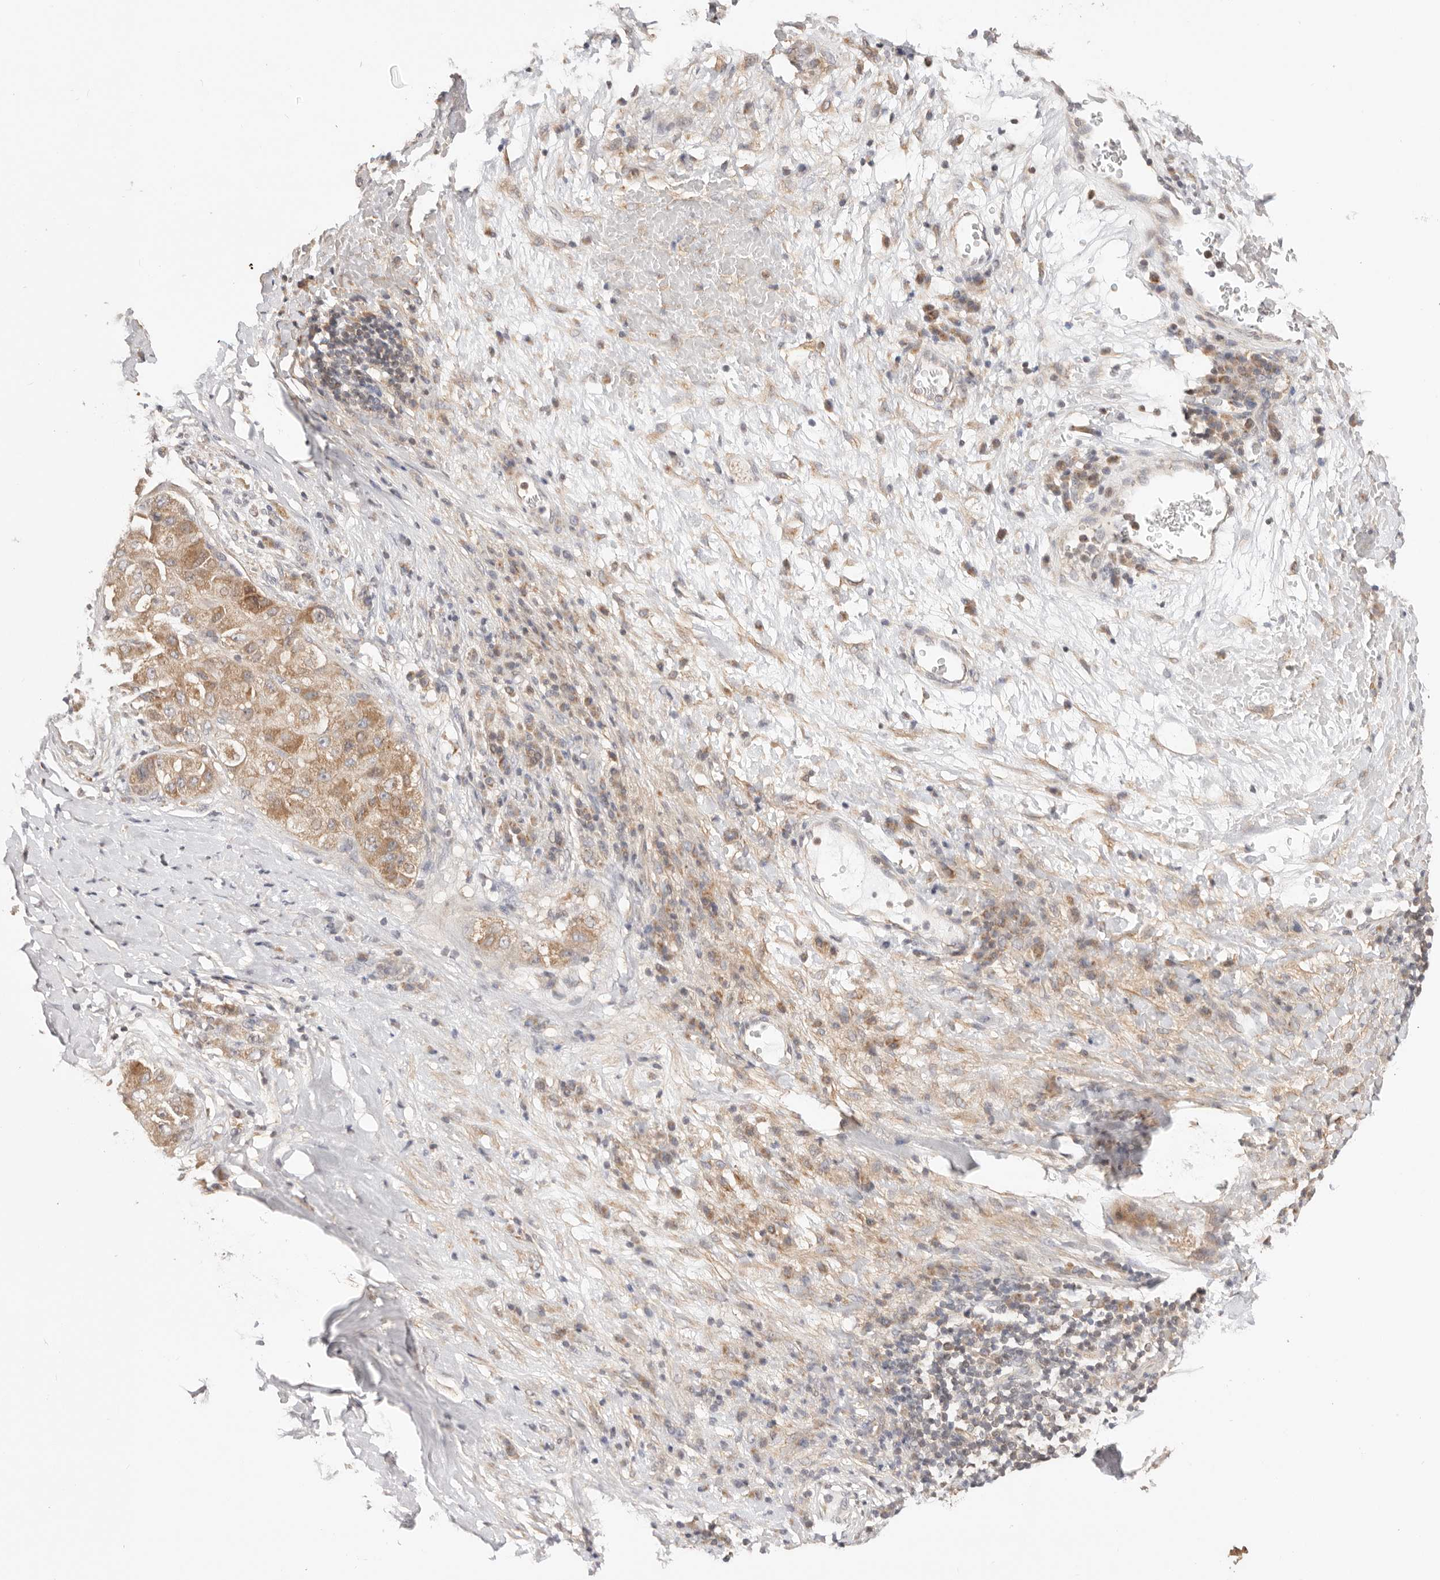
{"staining": {"intensity": "moderate", "quantity": ">75%", "location": "cytoplasmic/membranous"}, "tissue": "liver cancer", "cell_type": "Tumor cells", "image_type": "cancer", "snomed": [{"axis": "morphology", "description": "Carcinoma, Hepatocellular, NOS"}, {"axis": "topography", "description": "Liver"}], "caption": "IHC (DAB) staining of human liver hepatocellular carcinoma exhibits moderate cytoplasmic/membranous protein staining in approximately >75% of tumor cells. Using DAB (brown) and hematoxylin (blue) stains, captured at high magnification using brightfield microscopy.", "gene": "KCMF1", "patient": {"sex": "male", "age": 80}}